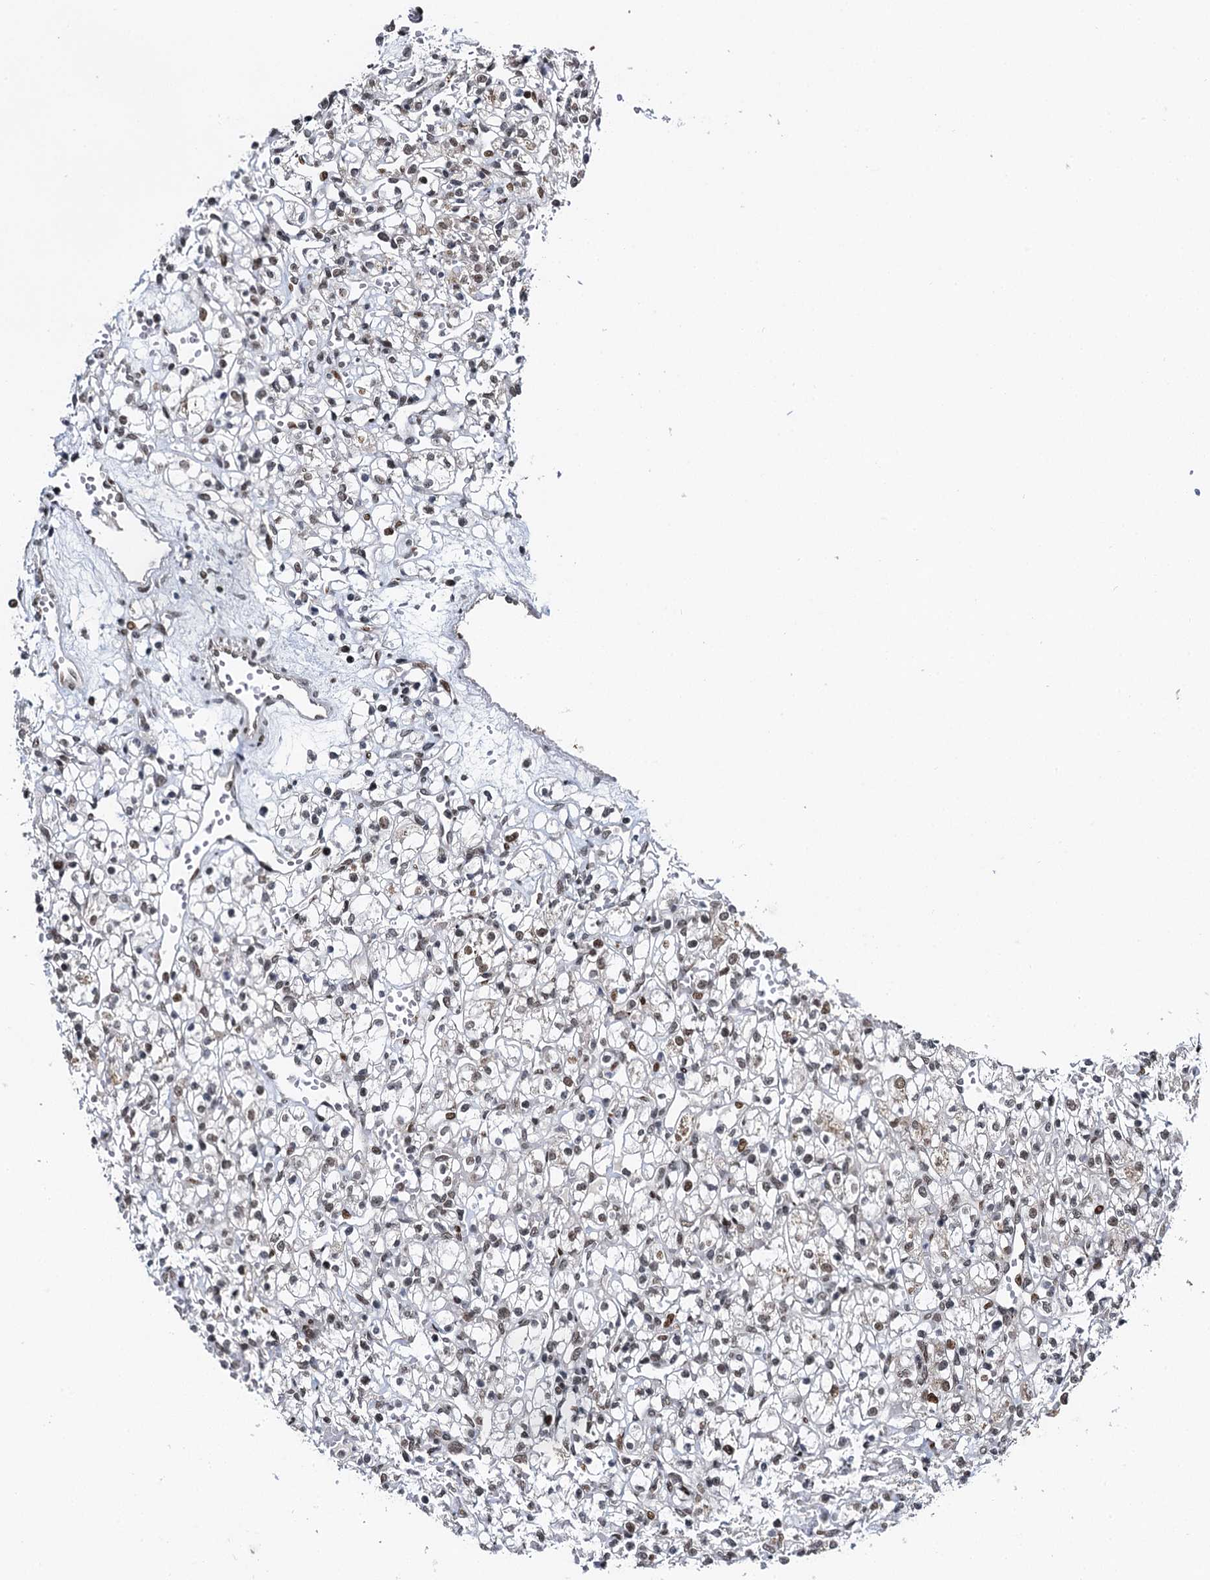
{"staining": {"intensity": "weak", "quantity": "25%-75%", "location": "nuclear"}, "tissue": "renal cancer", "cell_type": "Tumor cells", "image_type": "cancer", "snomed": [{"axis": "morphology", "description": "Adenocarcinoma, NOS"}, {"axis": "topography", "description": "Kidney"}], "caption": "Protein staining shows weak nuclear positivity in approximately 25%-75% of tumor cells in renal cancer.", "gene": "RUFY2", "patient": {"sex": "female", "age": 59}}